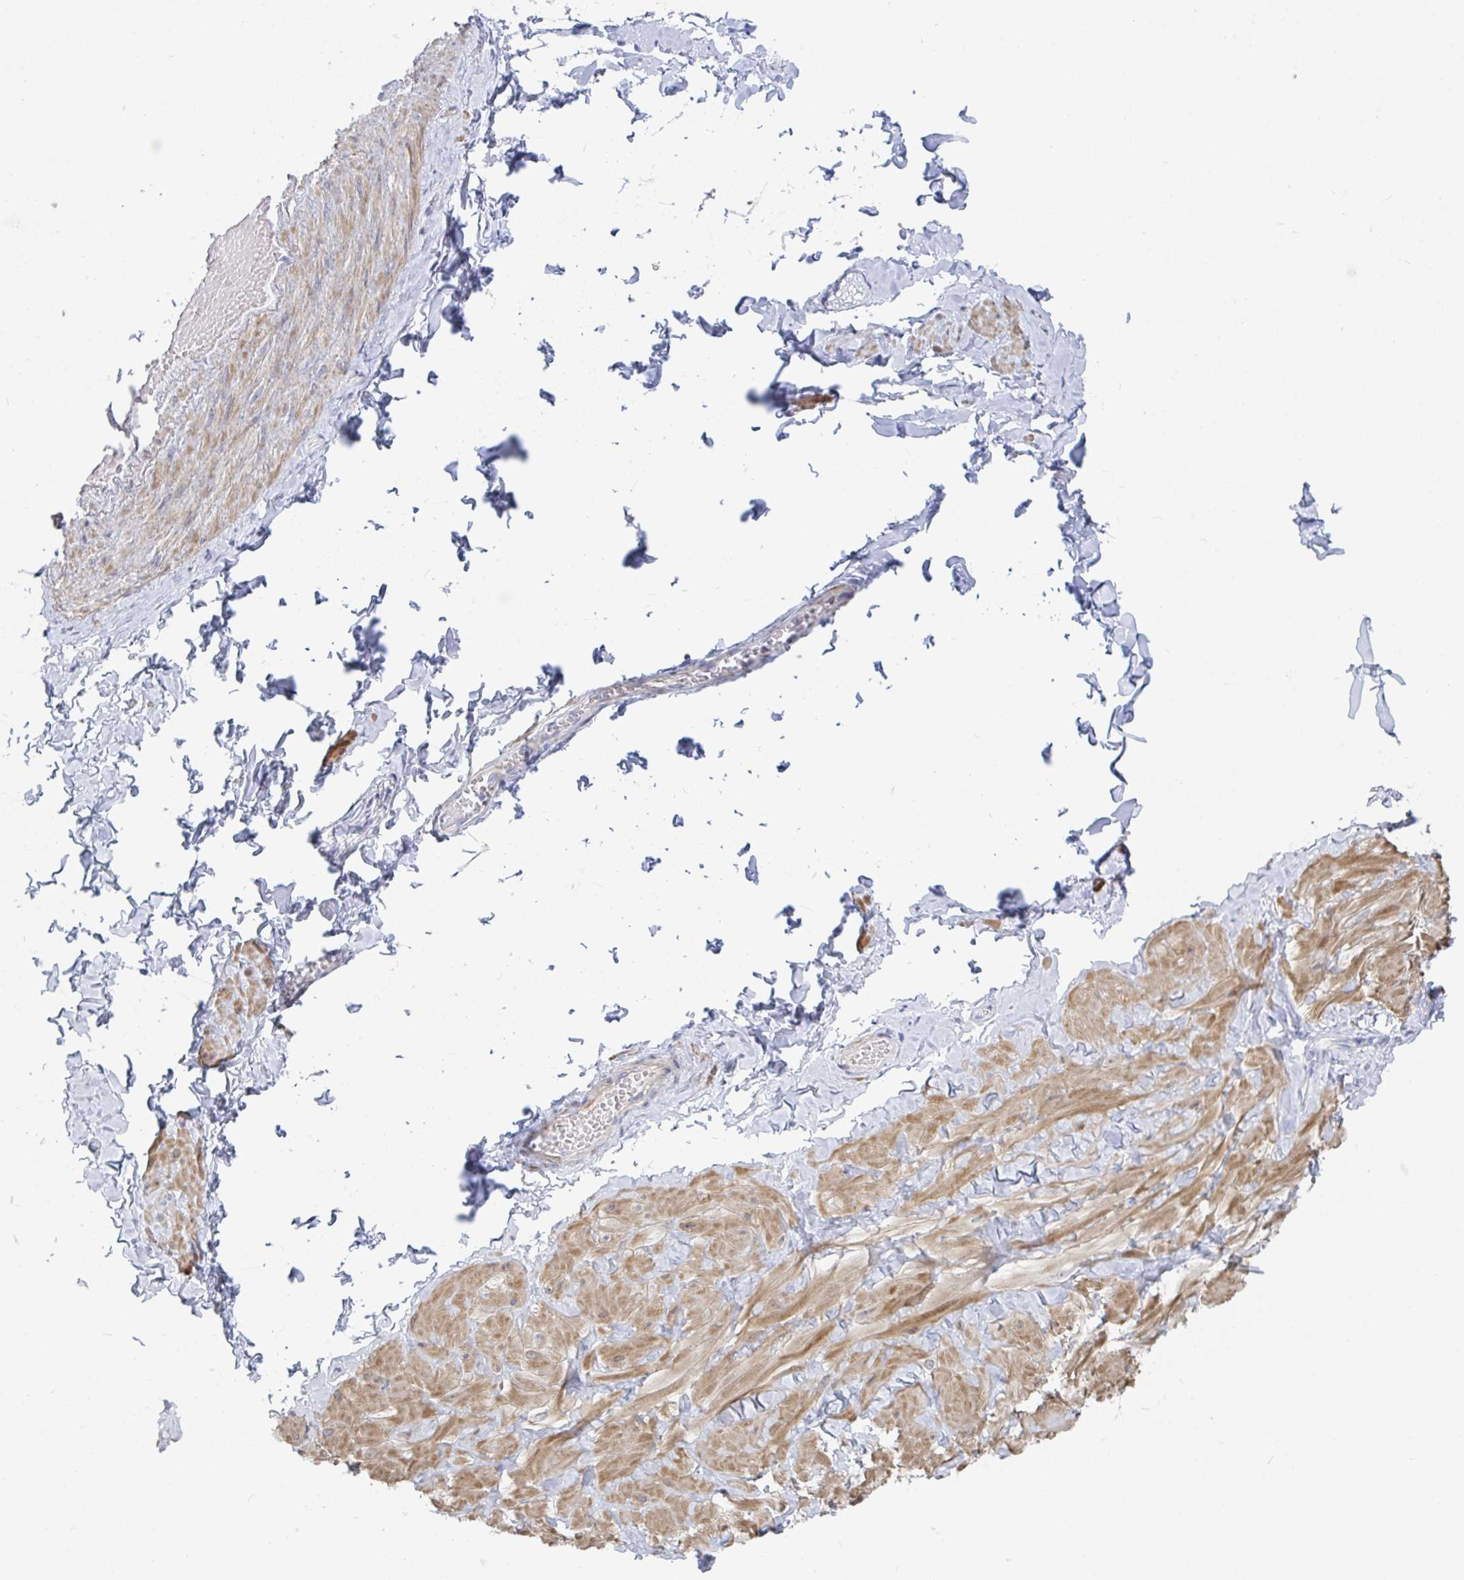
{"staining": {"intensity": "negative", "quantity": "none", "location": "none"}, "tissue": "adipose tissue", "cell_type": "Adipocytes", "image_type": "normal", "snomed": [{"axis": "morphology", "description": "Normal tissue, NOS"}, {"axis": "topography", "description": "Soft tissue"}, {"axis": "topography", "description": "Adipose tissue"}, {"axis": "topography", "description": "Vascular tissue"}, {"axis": "topography", "description": "Peripheral nerve tissue"}], "caption": "This is a image of immunohistochemistry staining of benign adipose tissue, which shows no positivity in adipocytes.", "gene": "CENPT", "patient": {"sex": "male", "age": 29}}